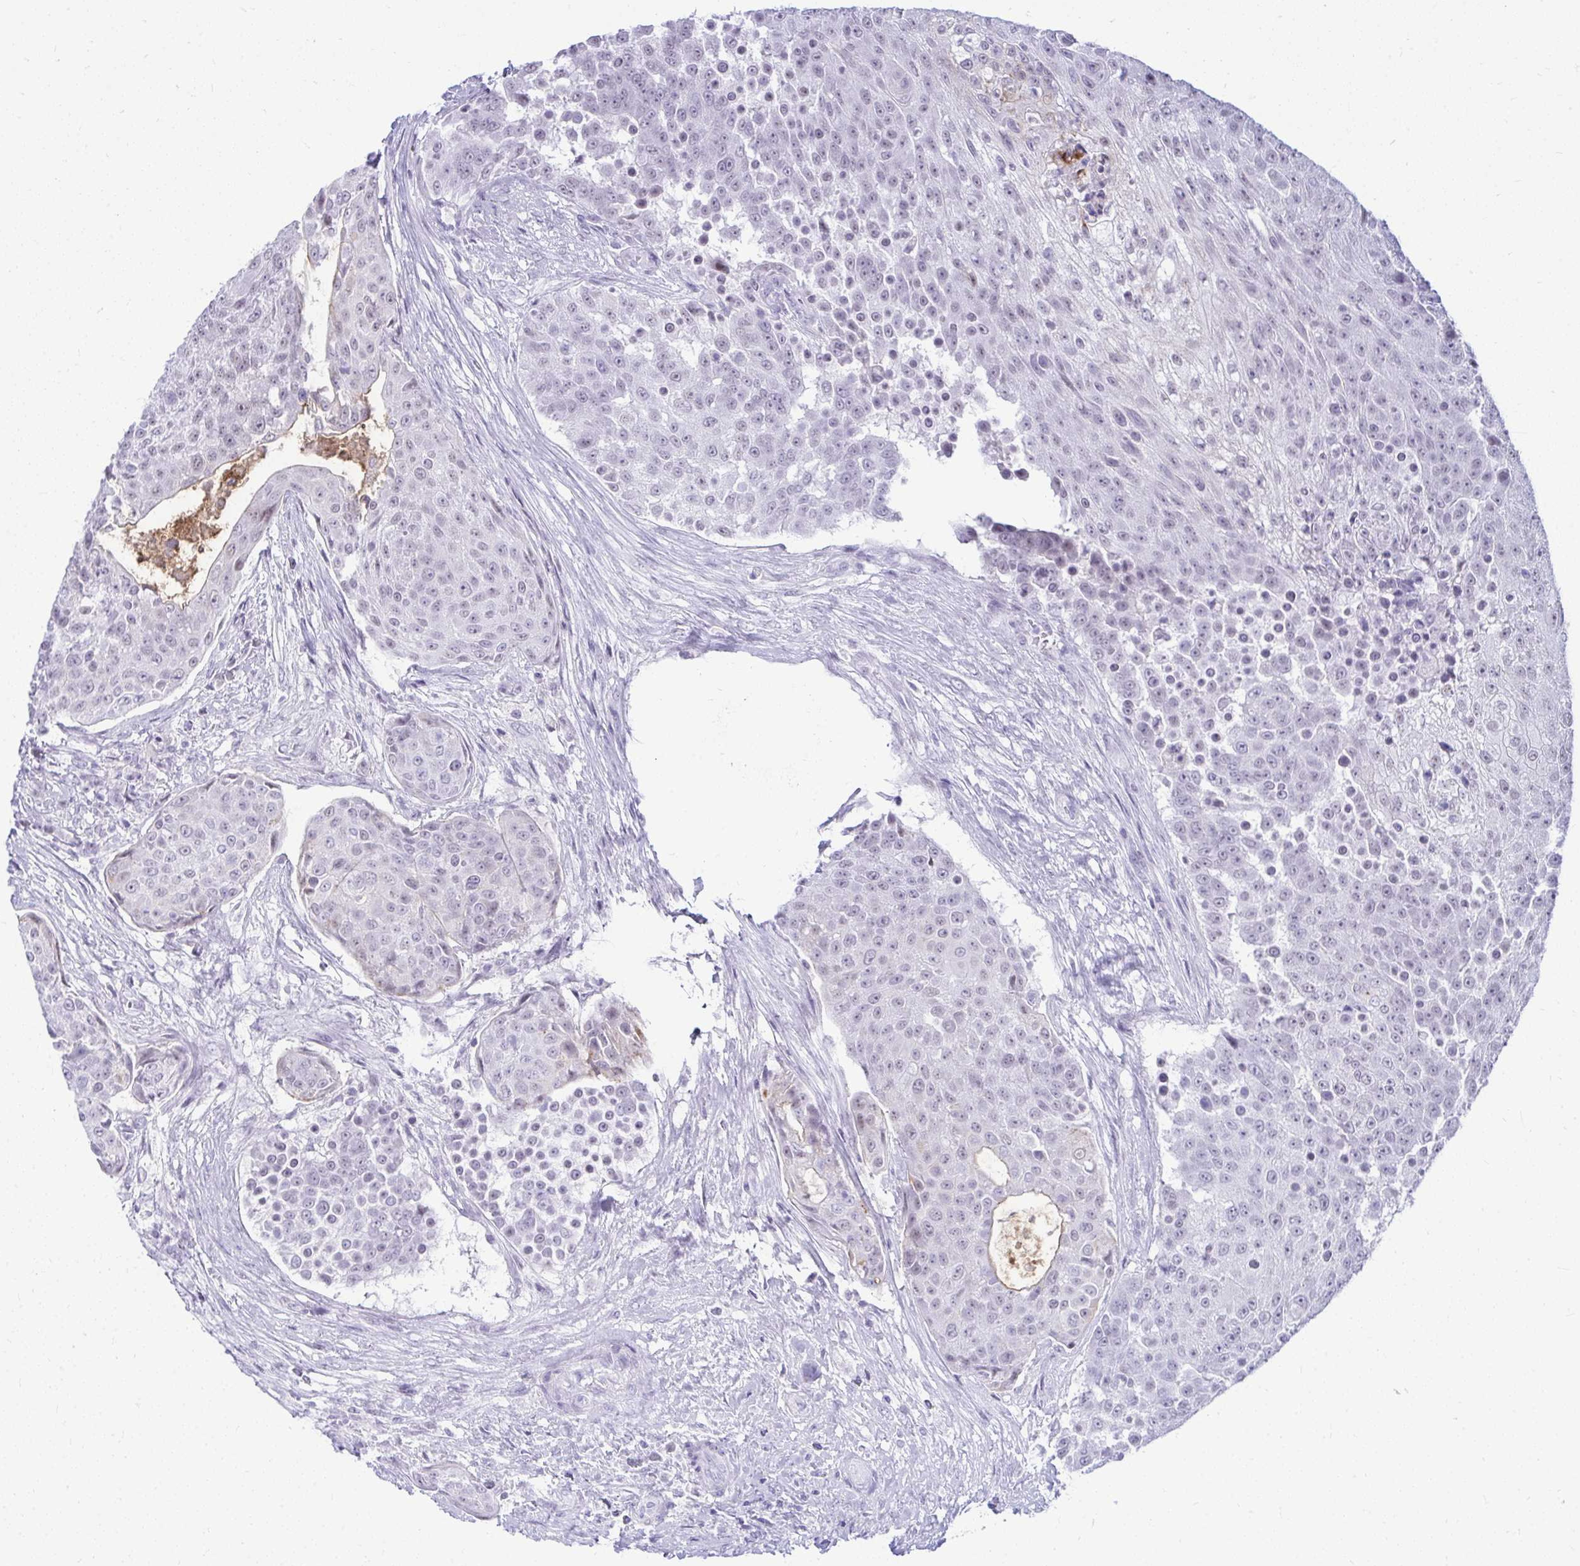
{"staining": {"intensity": "negative", "quantity": "none", "location": "none"}, "tissue": "urothelial cancer", "cell_type": "Tumor cells", "image_type": "cancer", "snomed": [{"axis": "morphology", "description": "Urothelial carcinoma, High grade"}, {"axis": "topography", "description": "Urinary bladder"}], "caption": "A histopathology image of urothelial carcinoma (high-grade) stained for a protein reveals no brown staining in tumor cells.", "gene": "OR5F1", "patient": {"sex": "female", "age": 63}}